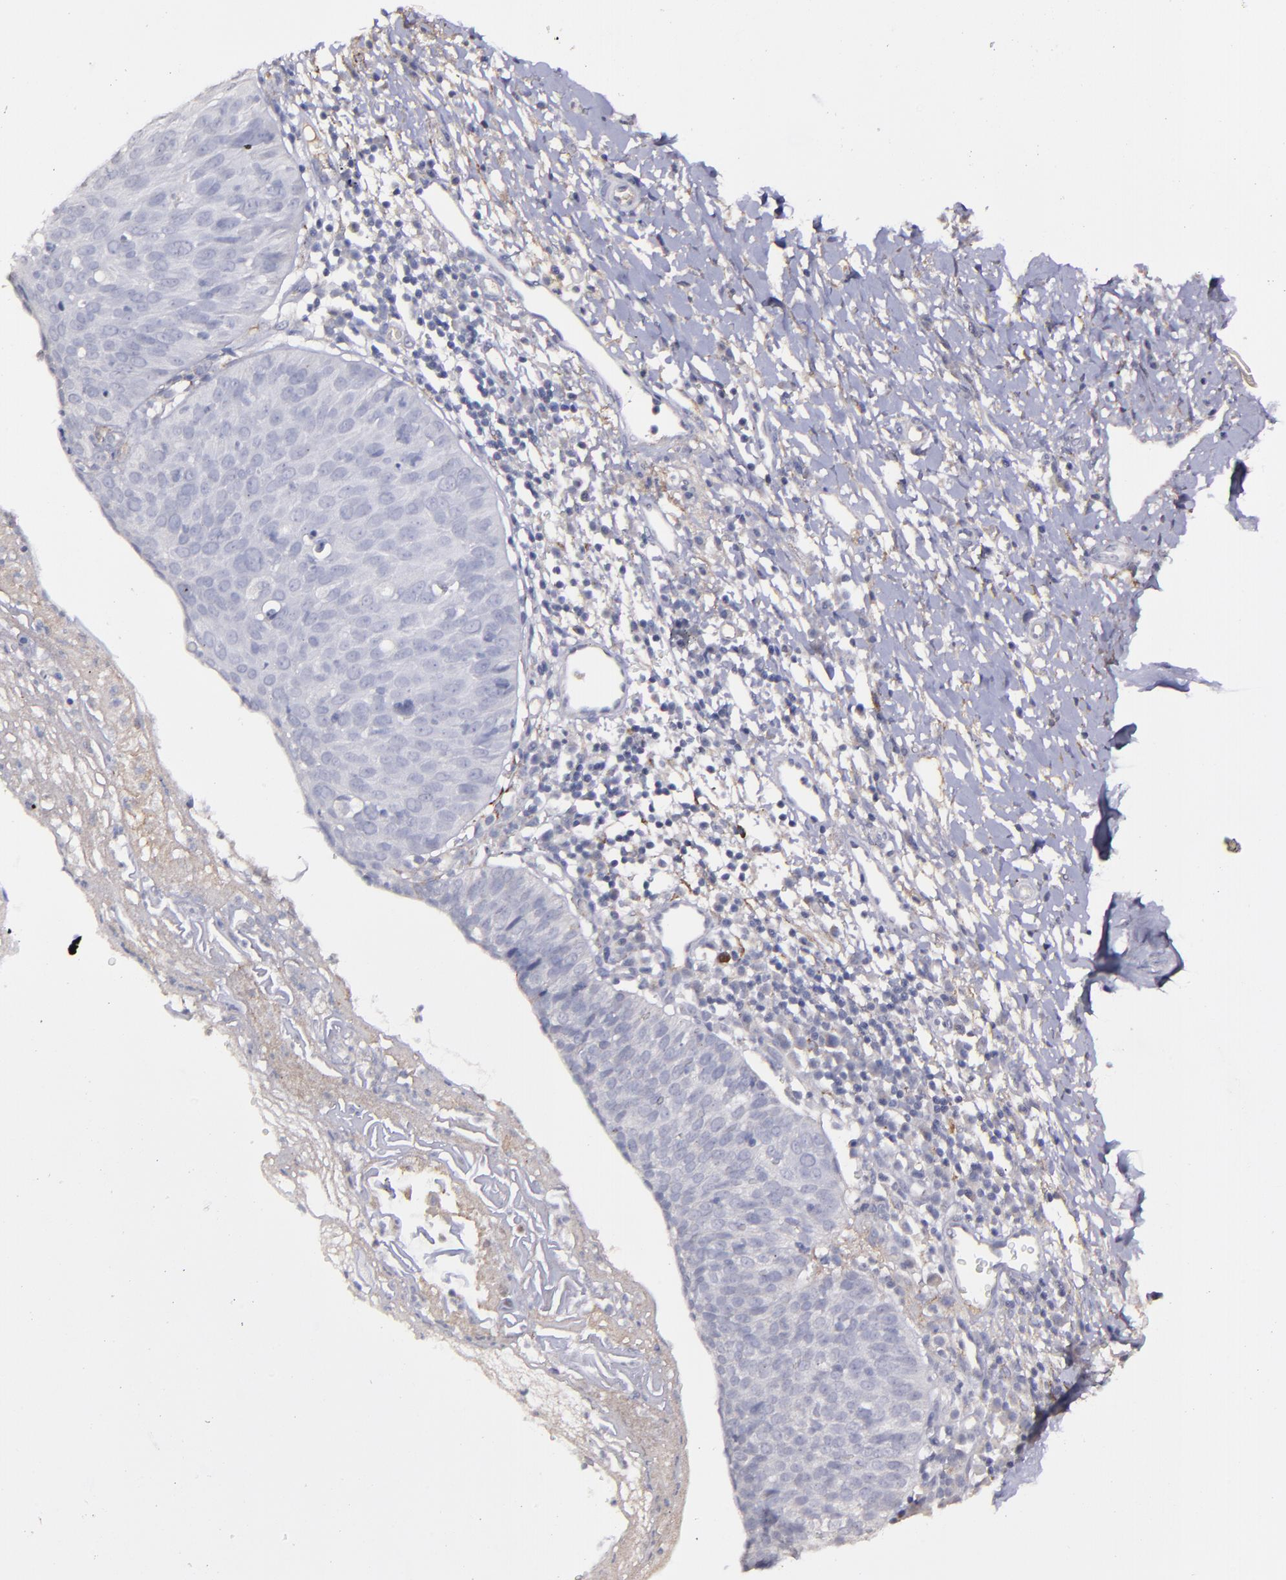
{"staining": {"intensity": "negative", "quantity": "none", "location": "none"}, "tissue": "cervical cancer", "cell_type": "Tumor cells", "image_type": "cancer", "snomed": [{"axis": "morphology", "description": "Normal tissue, NOS"}, {"axis": "morphology", "description": "Squamous cell carcinoma, NOS"}, {"axis": "topography", "description": "Cervix"}], "caption": "The photomicrograph demonstrates no significant staining in tumor cells of cervical cancer (squamous cell carcinoma).", "gene": "MASP1", "patient": {"sex": "female", "age": 39}}